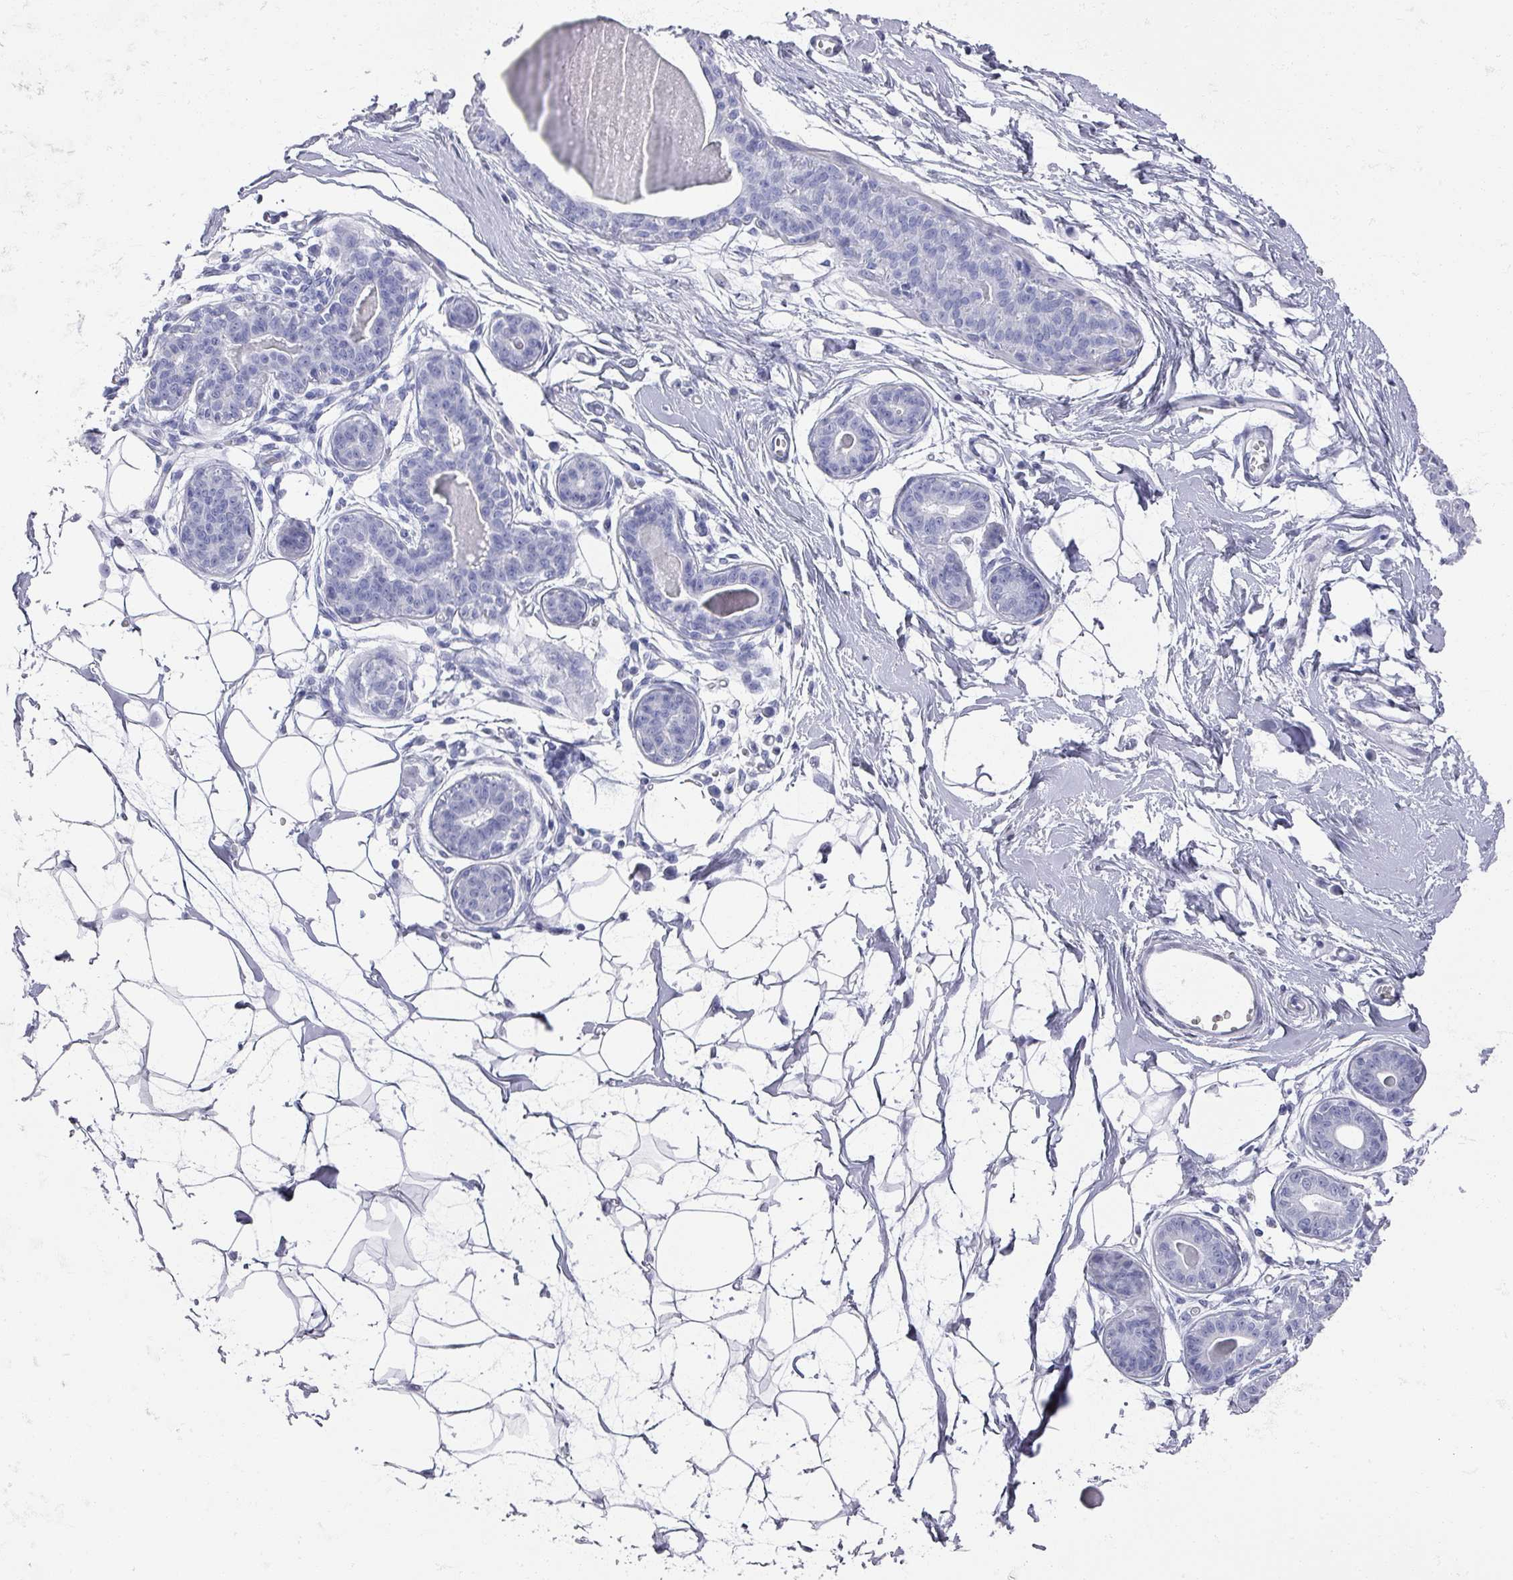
{"staining": {"intensity": "negative", "quantity": "none", "location": "none"}, "tissue": "breast", "cell_type": "Adipocytes", "image_type": "normal", "snomed": [{"axis": "morphology", "description": "Normal tissue, NOS"}, {"axis": "topography", "description": "Breast"}], "caption": "This is an IHC photomicrograph of normal human breast. There is no positivity in adipocytes.", "gene": "OMG", "patient": {"sex": "female", "age": 45}}